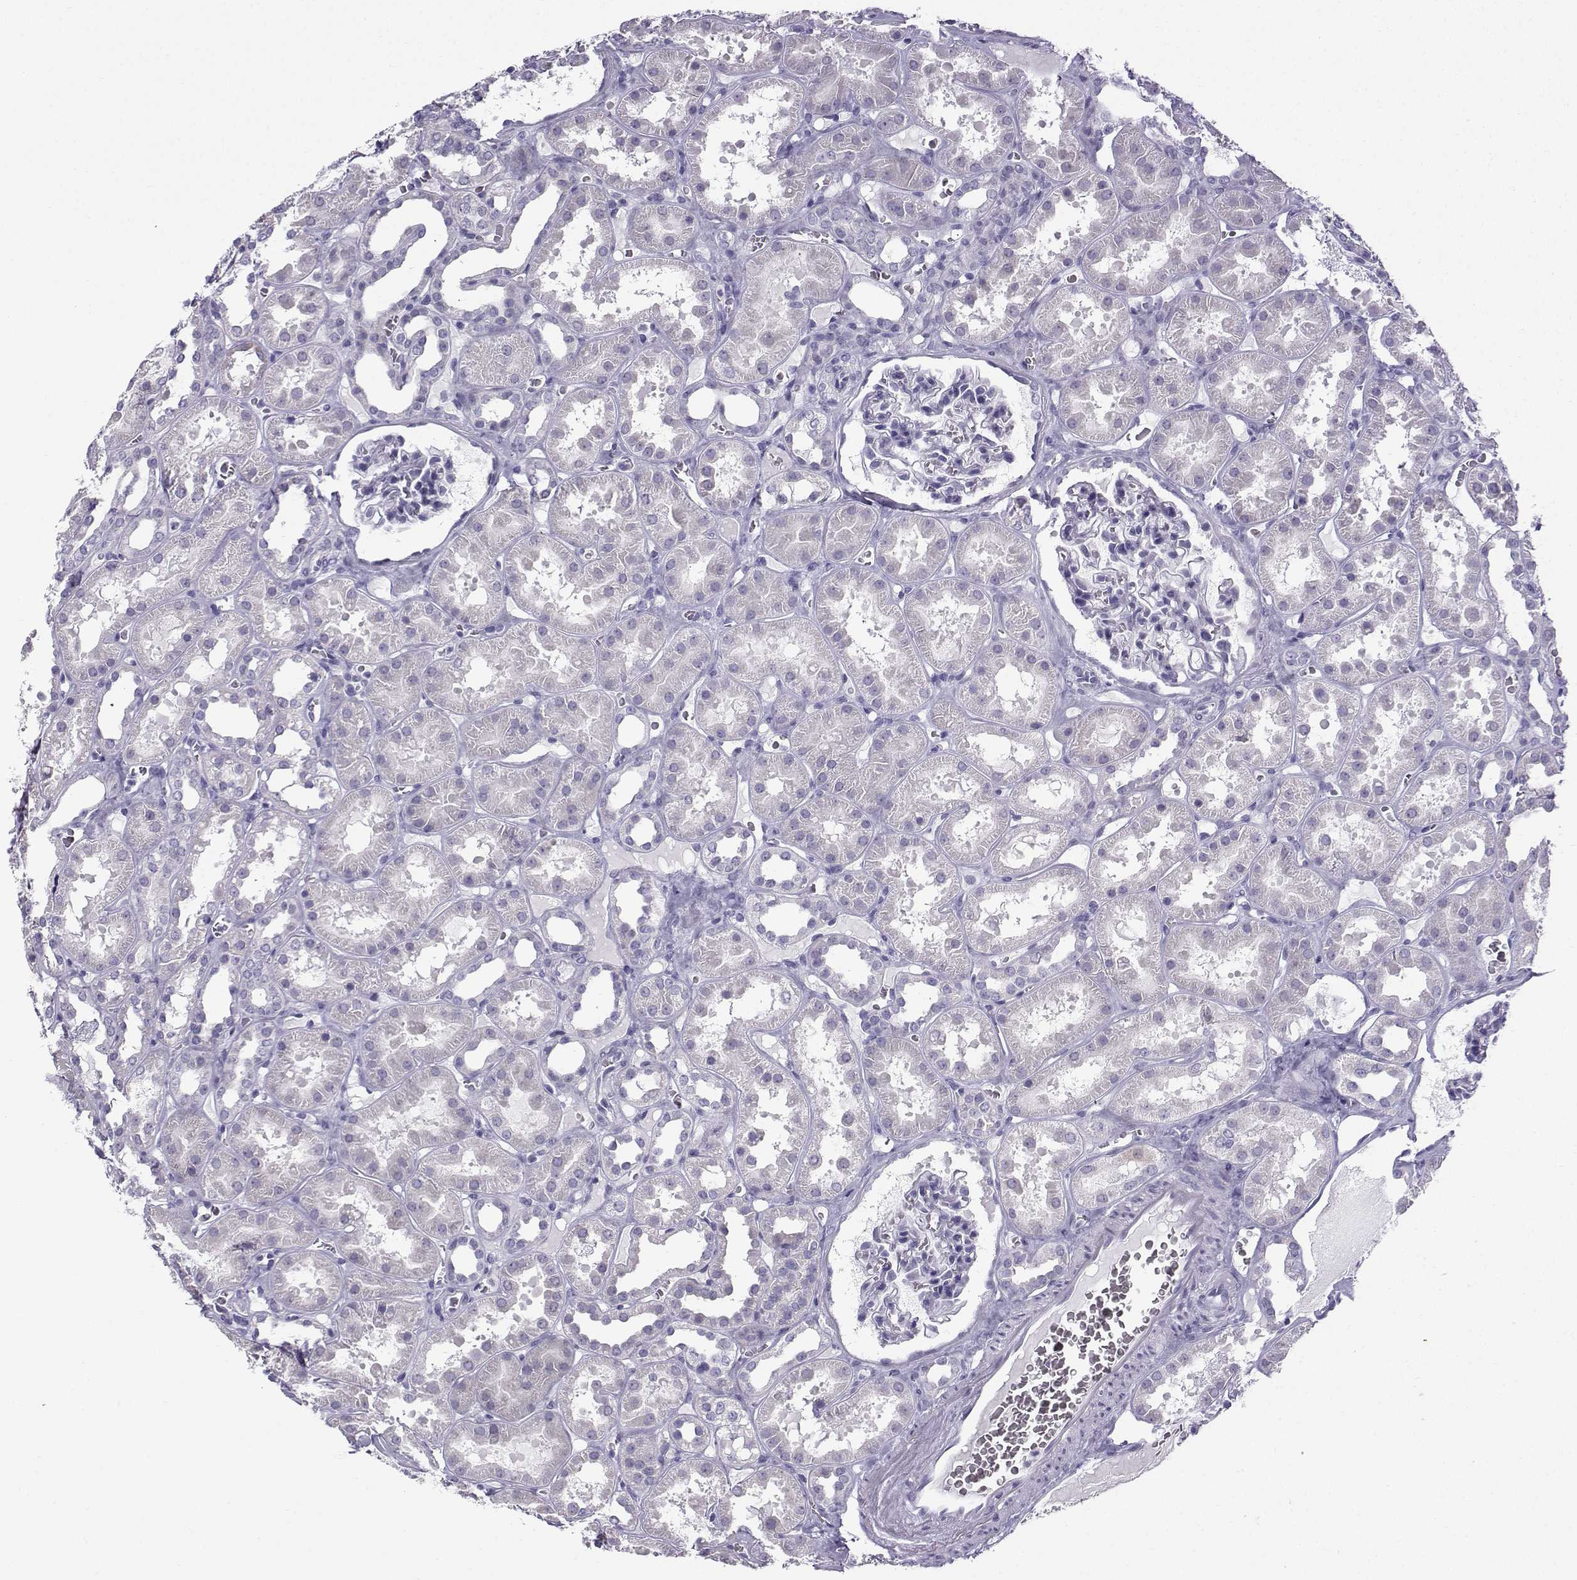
{"staining": {"intensity": "negative", "quantity": "none", "location": "none"}, "tissue": "kidney", "cell_type": "Cells in glomeruli", "image_type": "normal", "snomed": [{"axis": "morphology", "description": "Normal tissue, NOS"}, {"axis": "topography", "description": "Kidney"}], "caption": "Kidney stained for a protein using immunohistochemistry demonstrates no staining cells in glomeruli.", "gene": "ZBTB8B", "patient": {"sex": "female", "age": 41}}